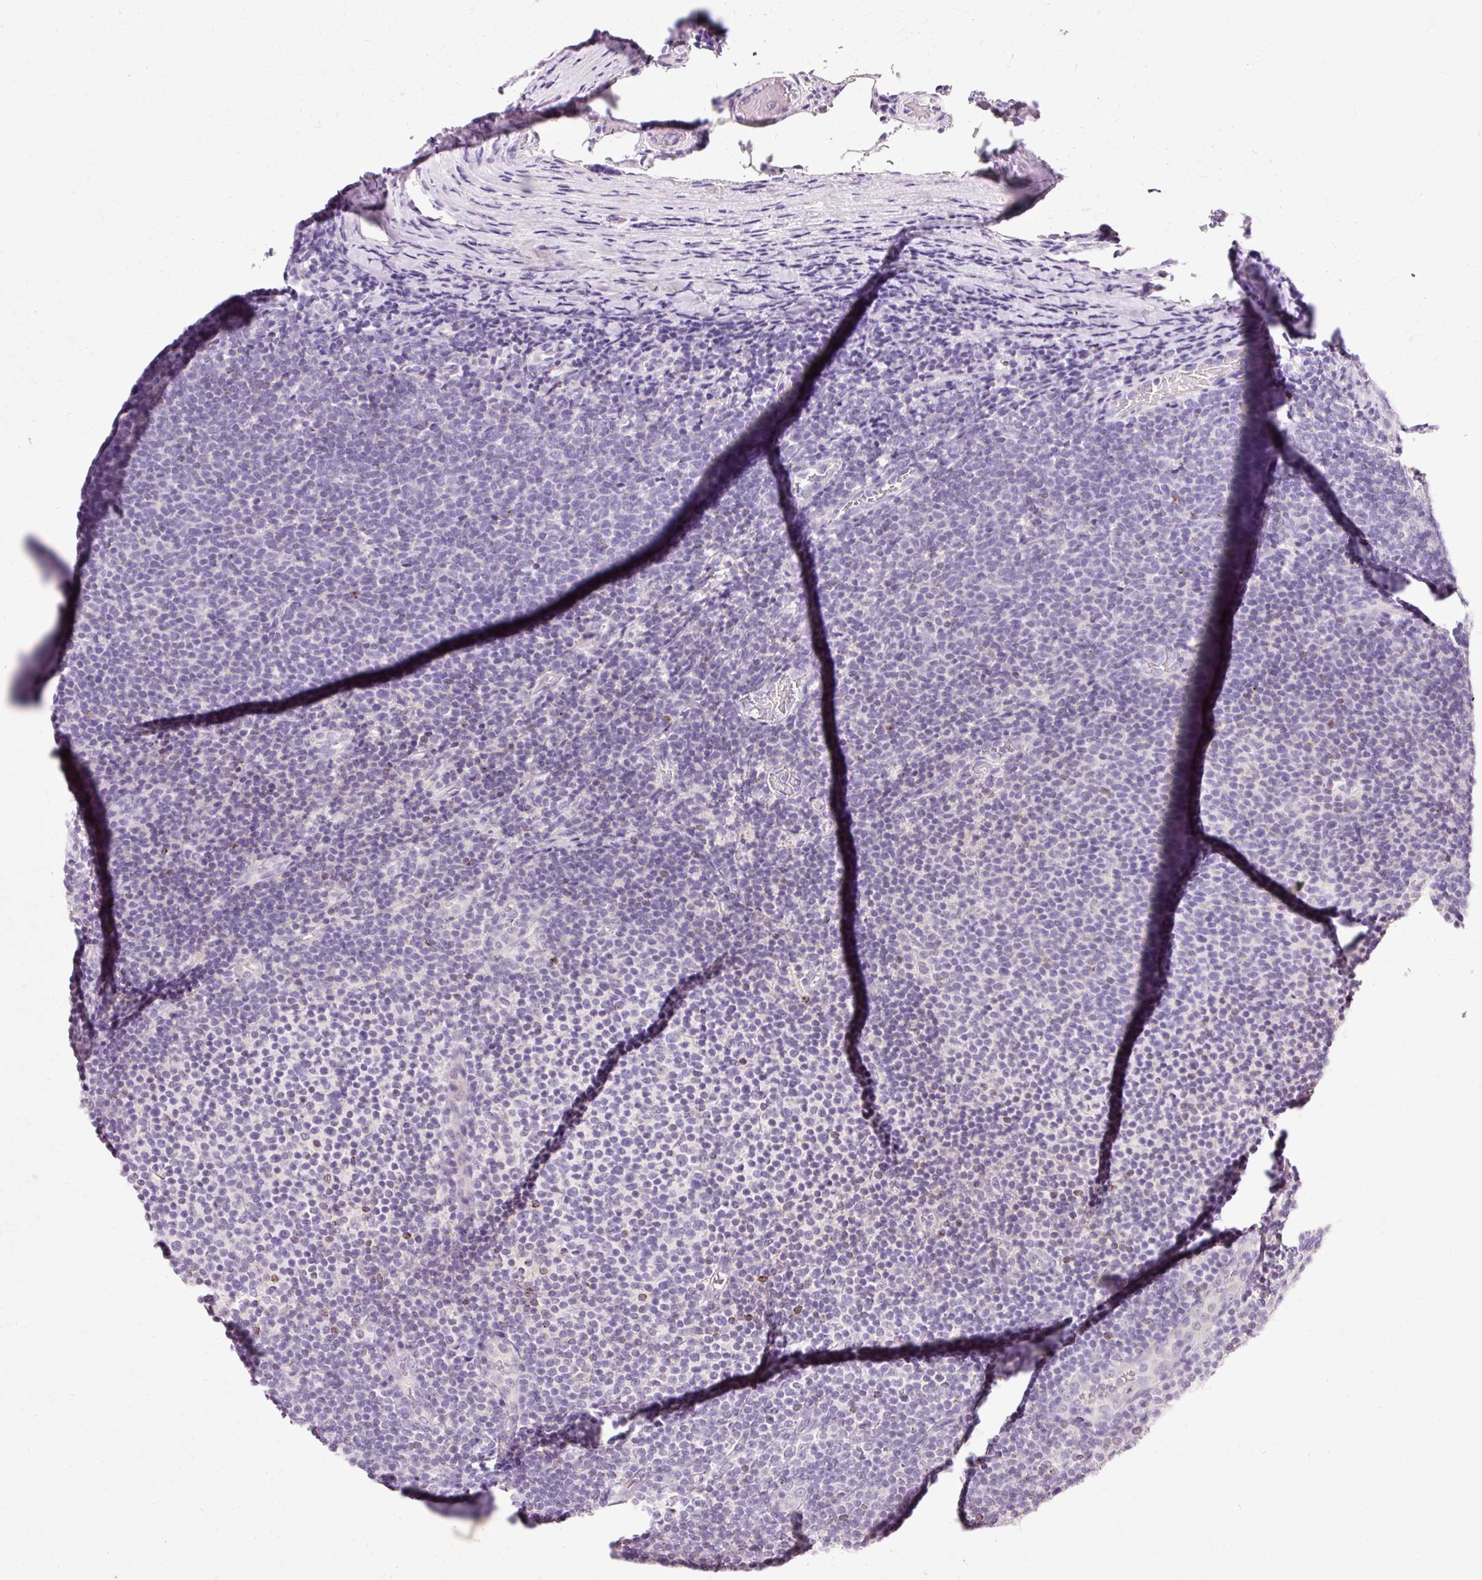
{"staining": {"intensity": "negative", "quantity": "none", "location": "none"}, "tissue": "lymphoma", "cell_type": "Tumor cells", "image_type": "cancer", "snomed": [{"axis": "morphology", "description": "Malignant lymphoma, non-Hodgkin's type, Low grade"}, {"axis": "topography", "description": "Lymph node"}], "caption": "The immunohistochemistry histopathology image has no significant positivity in tumor cells of lymphoma tissue.", "gene": "VN1R2", "patient": {"sex": "male", "age": 66}}